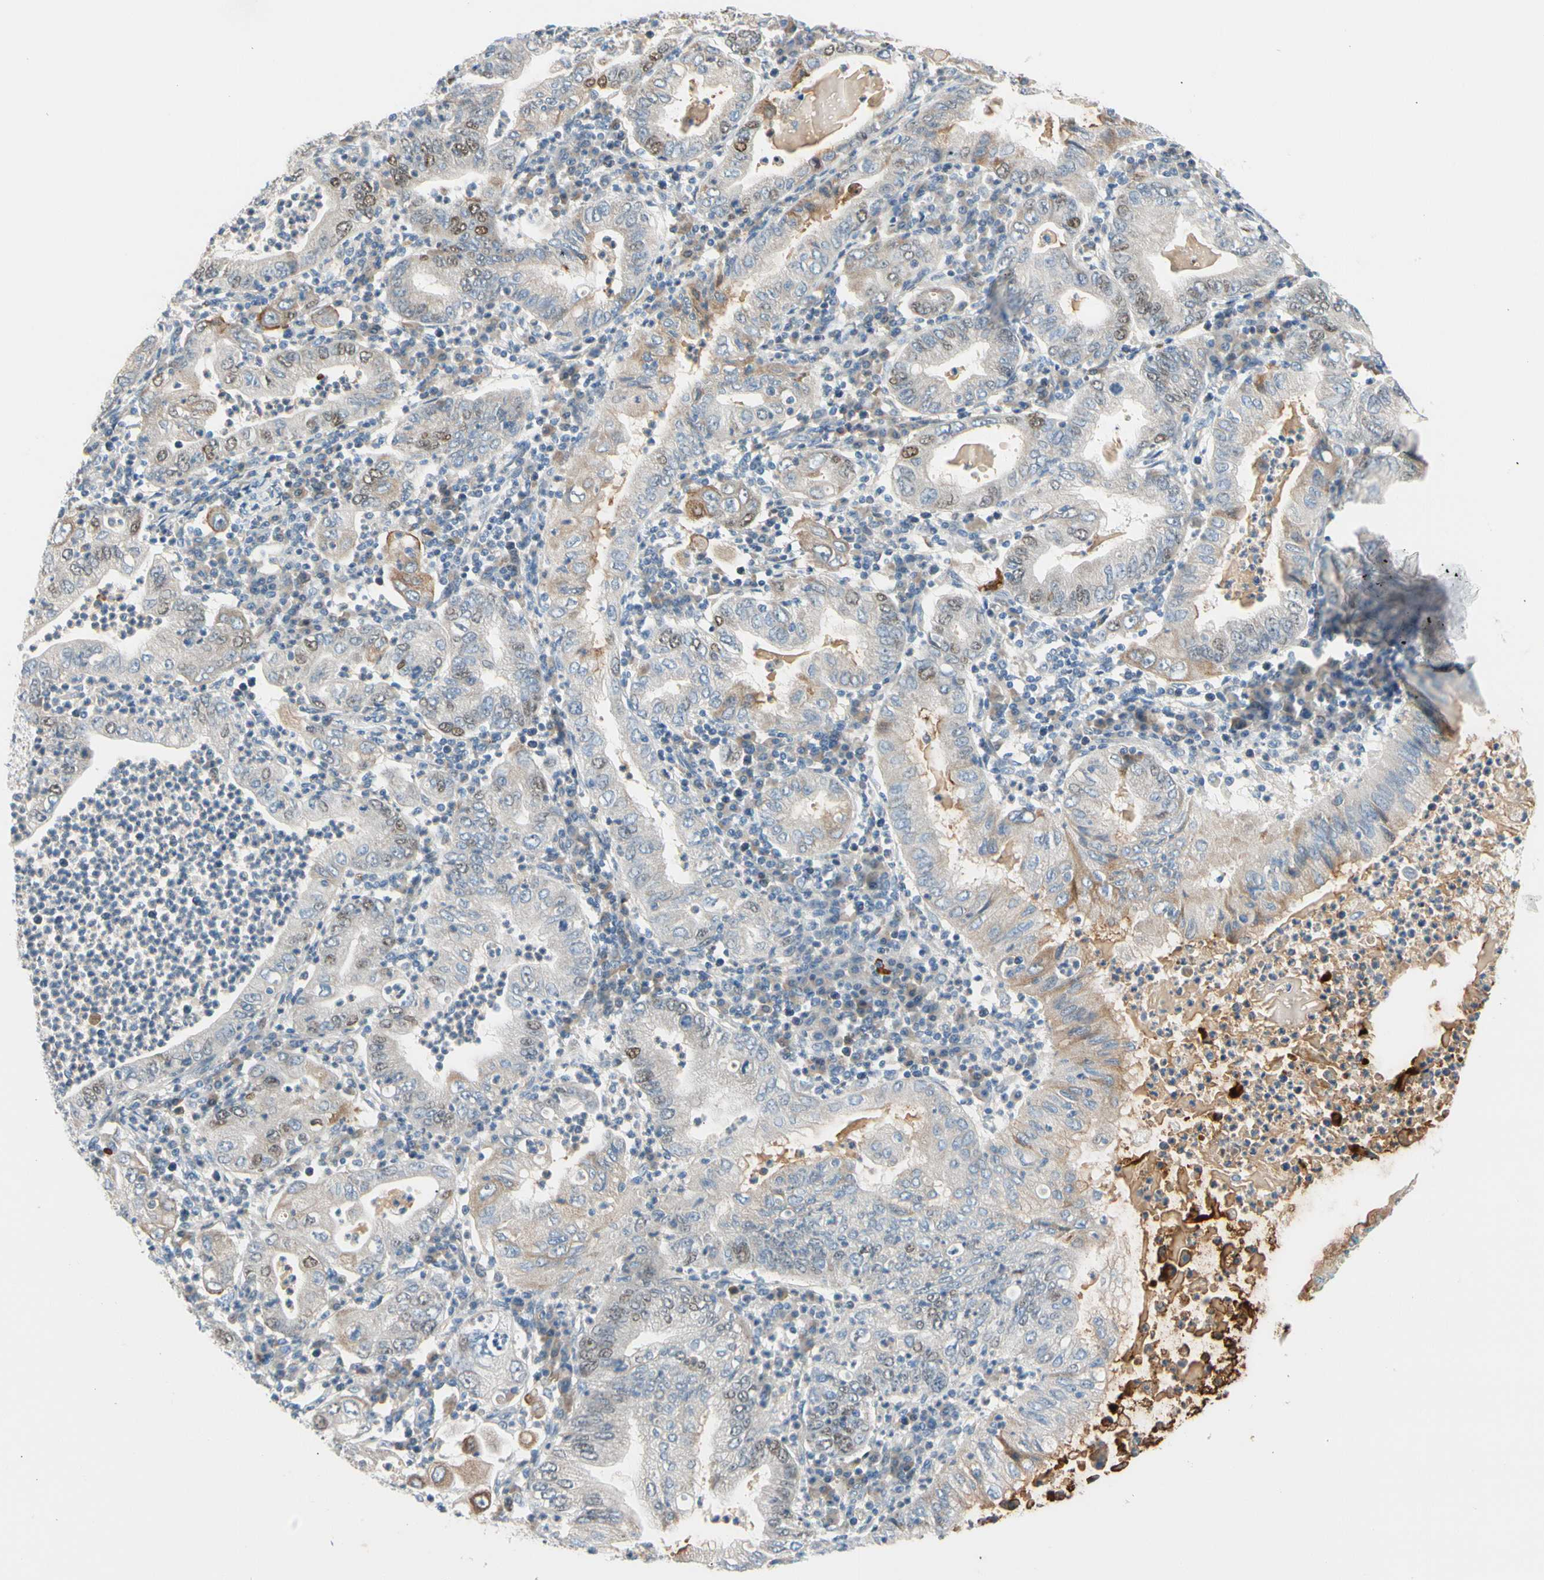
{"staining": {"intensity": "moderate", "quantity": "25%-75%", "location": "cytoplasmic/membranous,nuclear"}, "tissue": "stomach cancer", "cell_type": "Tumor cells", "image_type": "cancer", "snomed": [{"axis": "morphology", "description": "Normal tissue, NOS"}, {"axis": "morphology", "description": "Adenocarcinoma, NOS"}, {"axis": "topography", "description": "Esophagus"}, {"axis": "topography", "description": "Stomach, upper"}, {"axis": "topography", "description": "Peripheral nerve tissue"}], "caption": "Protein staining by immunohistochemistry (IHC) displays moderate cytoplasmic/membranous and nuclear expression in approximately 25%-75% of tumor cells in stomach cancer (adenocarcinoma). (Brightfield microscopy of DAB IHC at high magnification).", "gene": "CFAP36", "patient": {"sex": "male", "age": 62}}